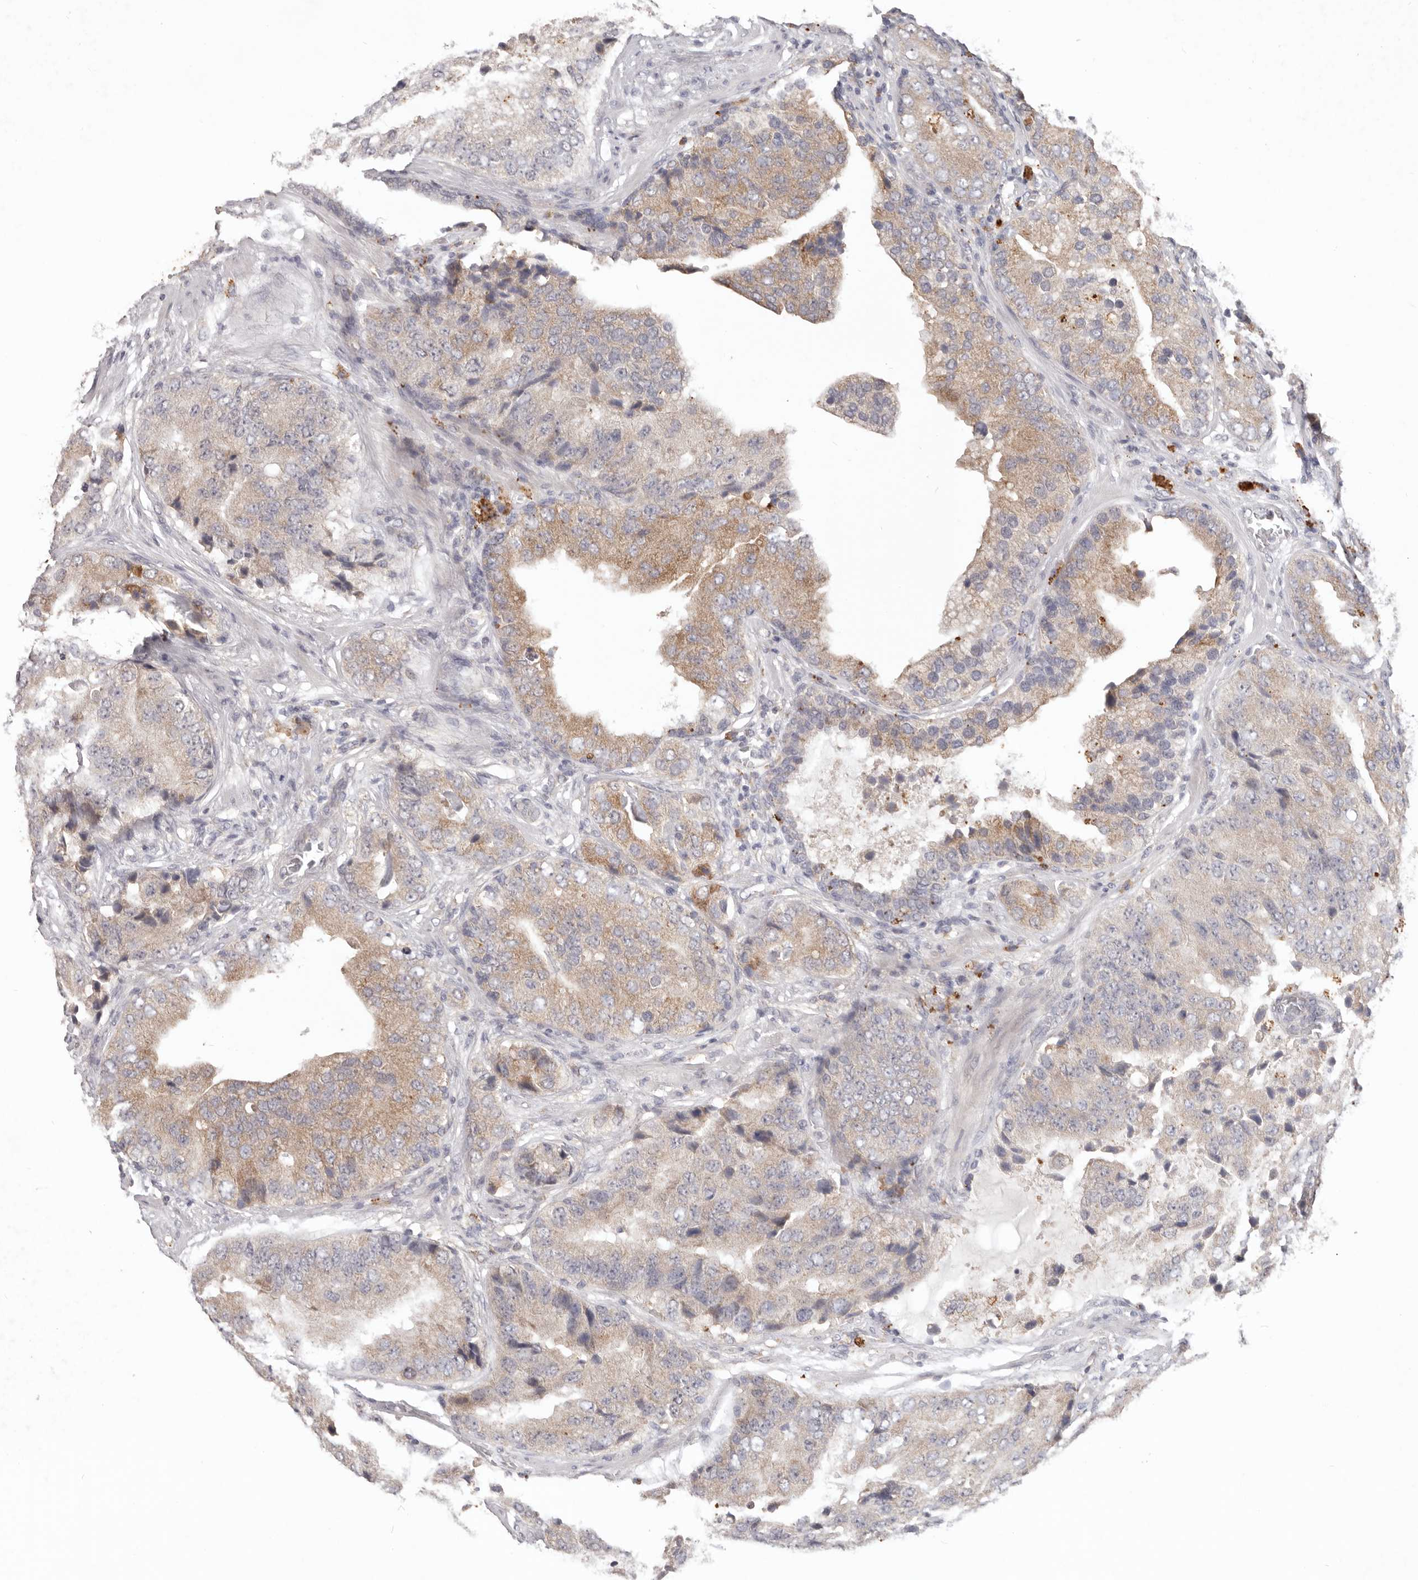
{"staining": {"intensity": "weak", "quantity": "25%-75%", "location": "cytoplasmic/membranous"}, "tissue": "prostate cancer", "cell_type": "Tumor cells", "image_type": "cancer", "snomed": [{"axis": "morphology", "description": "Adenocarcinoma, High grade"}, {"axis": "topography", "description": "Prostate"}], "caption": "Protein expression analysis of prostate cancer (high-grade adenocarcinoma) reveals weak cytoplasmic/membranous positivity in about 25%-75% of tumor cells.", "gene": "WDR77", "patient": {"sex": "male", "age": 70}}